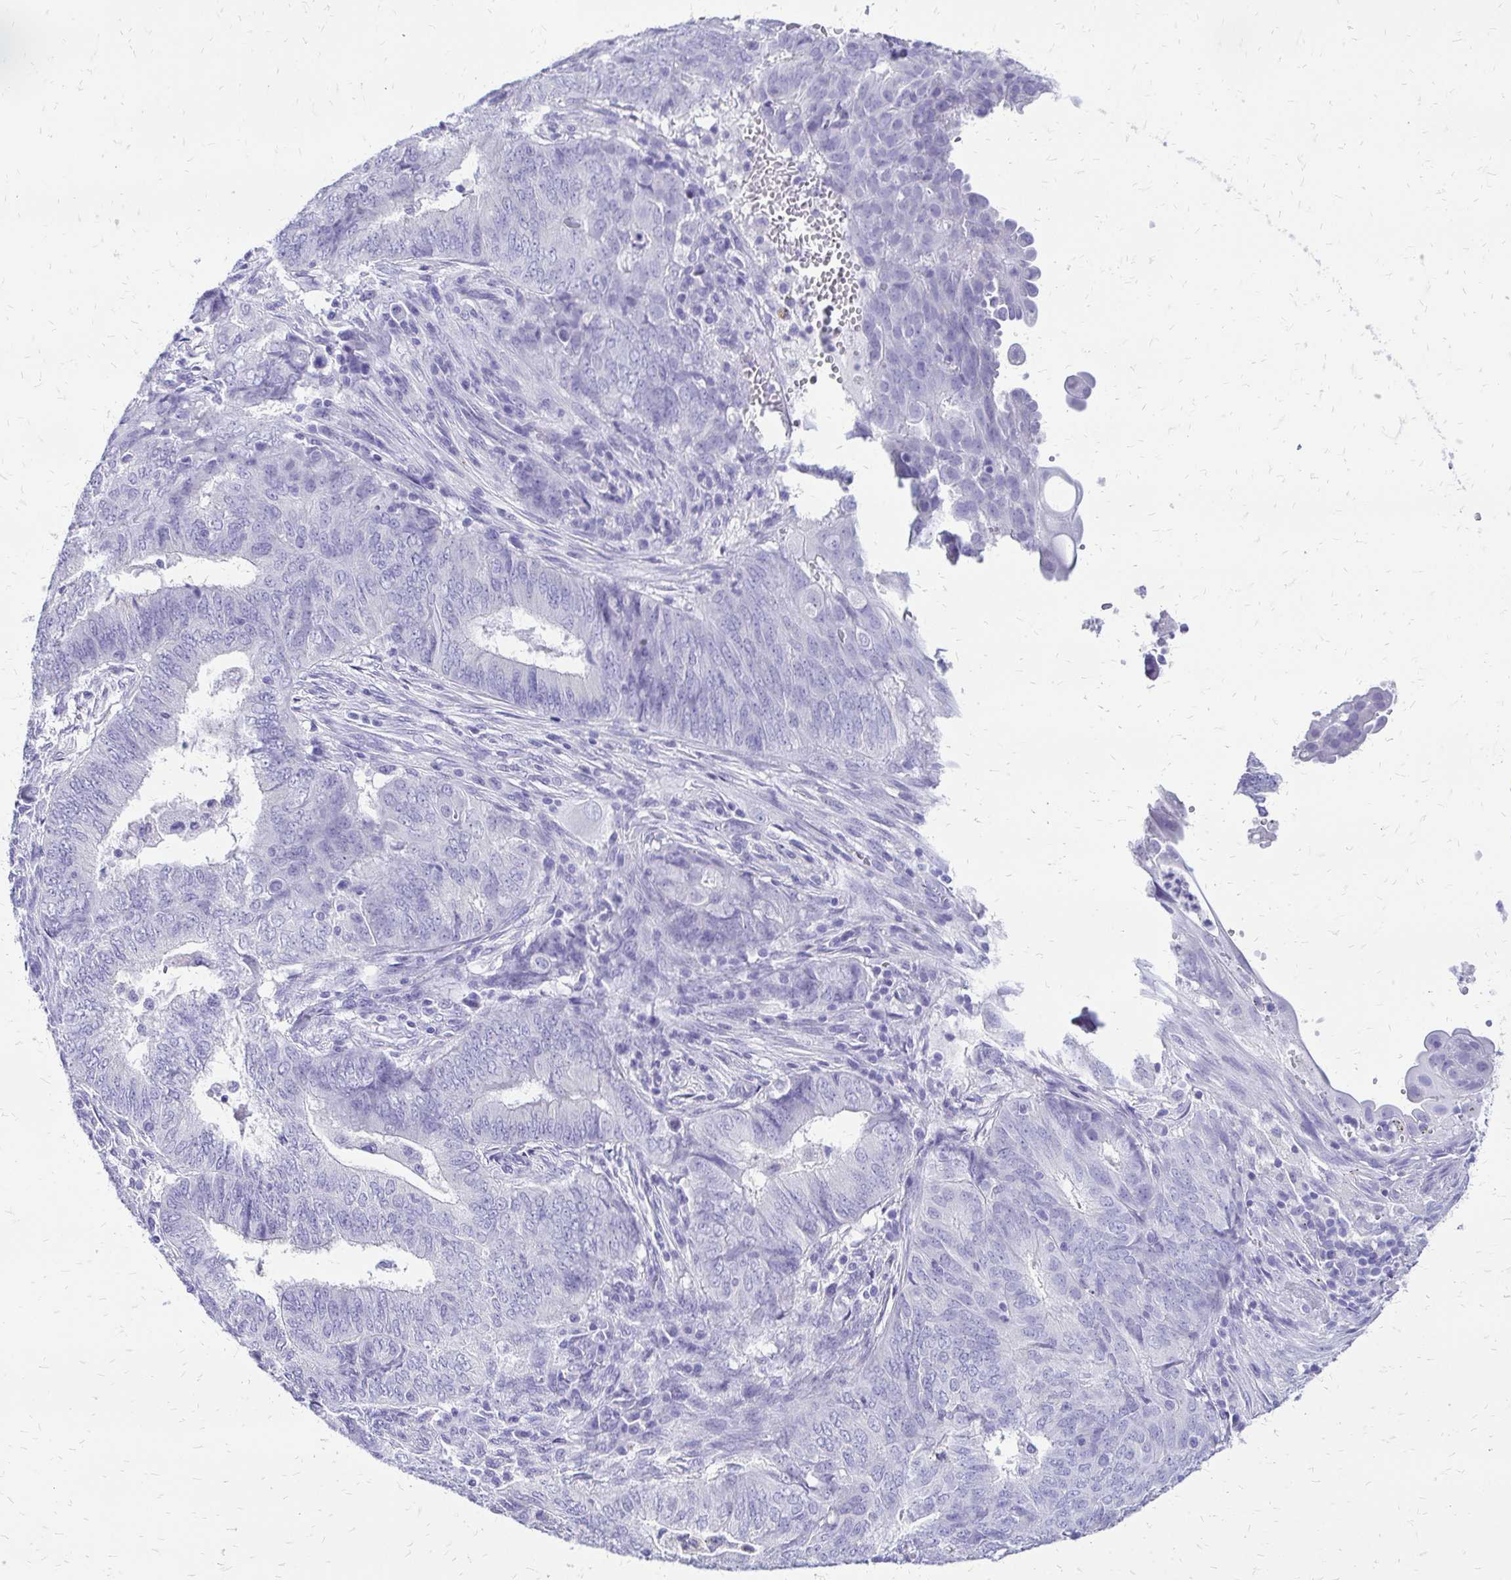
{"staining": {"intensity": "negative", "quantity": "none", "location": "none"}, "tissue": "endometrial cancer", "cell_type": "Tumor cells", "image_type": "cancer", "snomed": [{"axis": "morphology", "description": "Adenocarcinoma, NOS"}, {"axis": "topography", "description": "Endometrium"}], "caption": "DAB immunohistochemical staining of human endometrial cancer (adenocarcinoma) exhibits no significant expression in tumor cells.", "gene": "SLC32A1", "patient": {"sex": "female", "age": 62}}